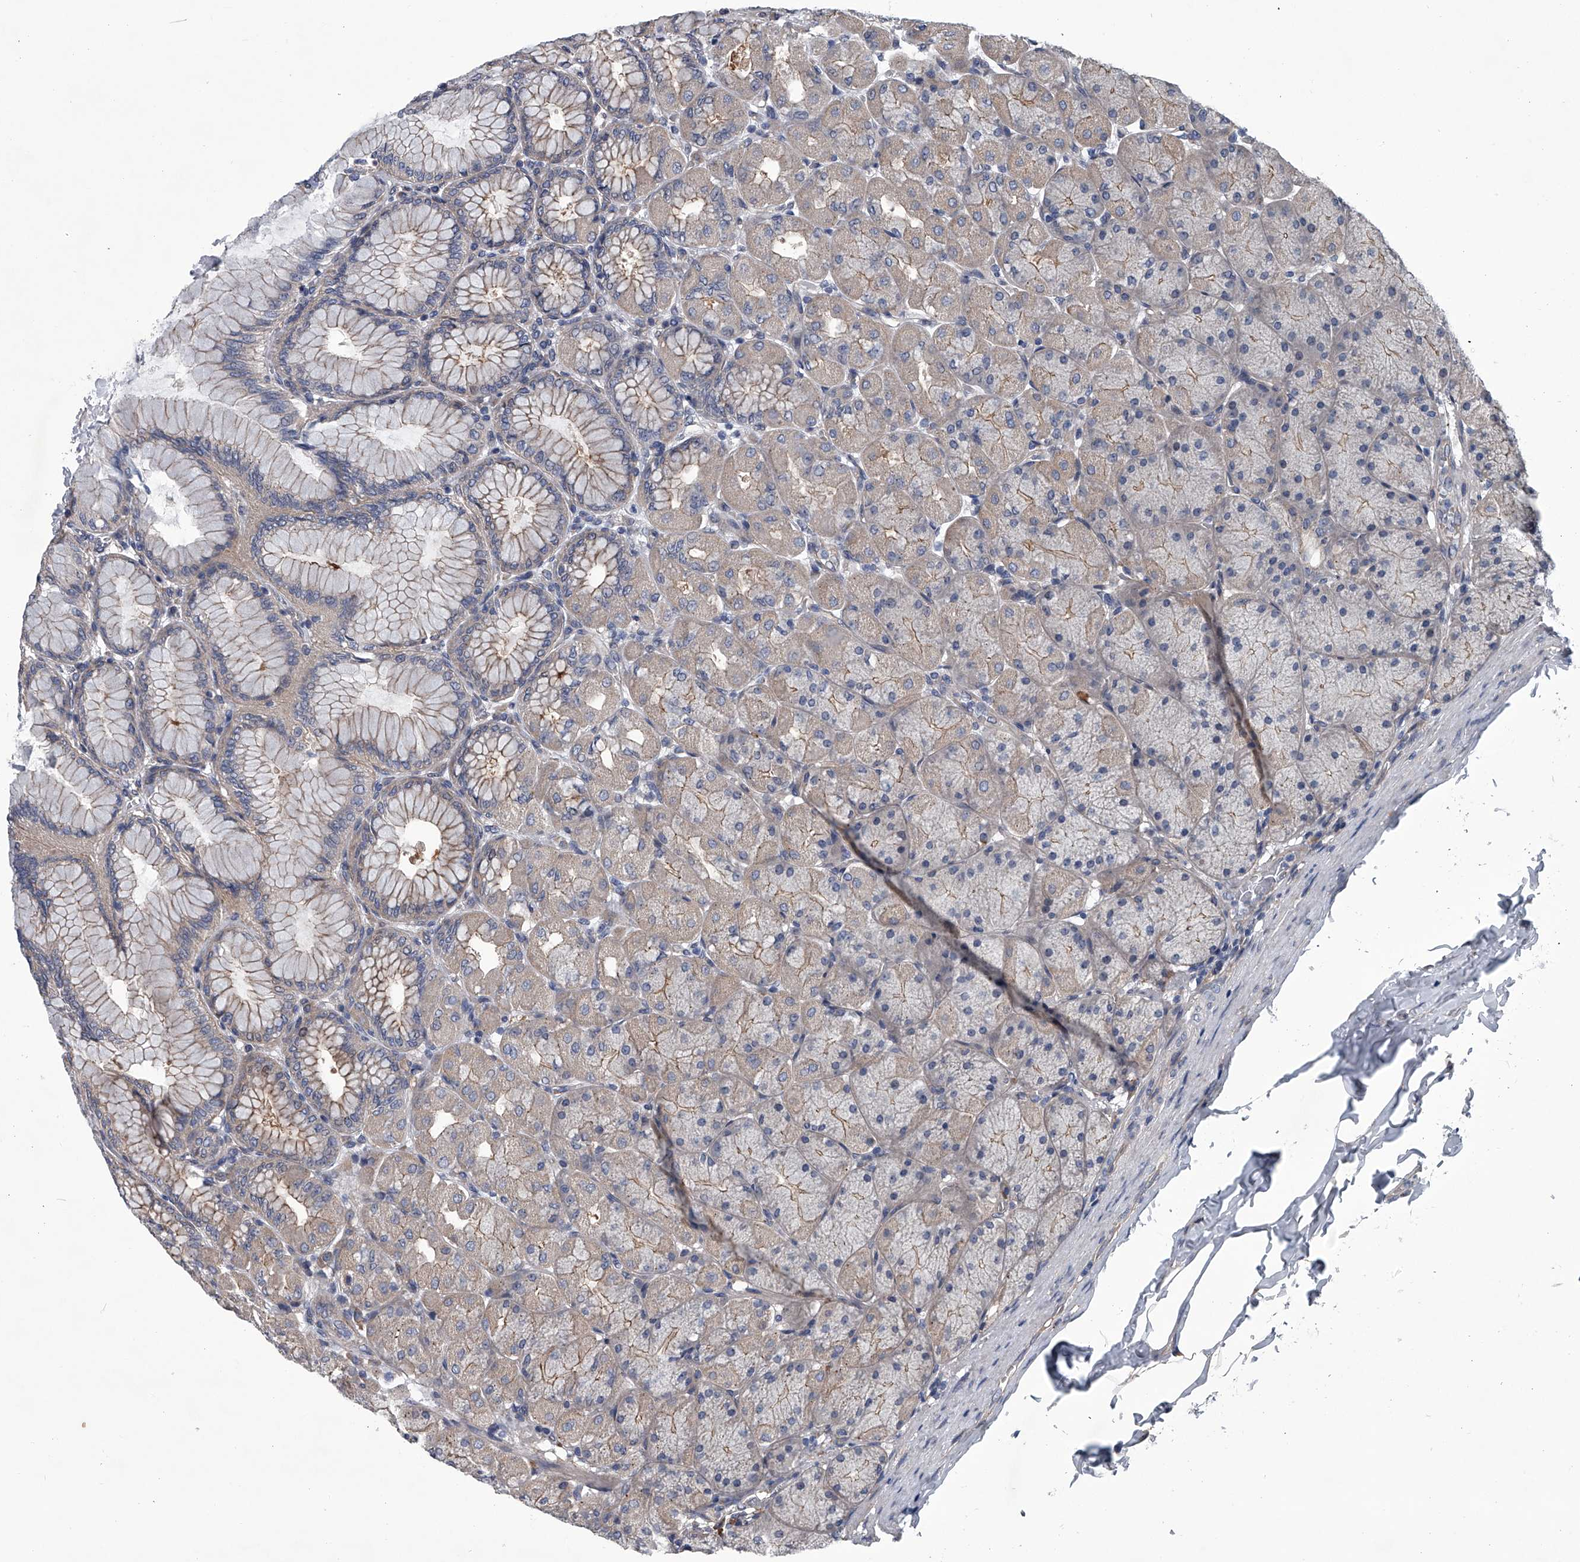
{"staining": {"intensity": "weak", "quantity": "25%-75%", "location": "cytoplasmic/membranous"}, "tissue": "stomach", "cell_type": "Glandular cells", "image_type": "normal", "snomed": [{"axis": "morphology", "description": "Normal tissue, NOS"}, {"axis": "topography", "description": "Stomach, upper"}], "caption": "Brown immunohistochemical staining in benign human stomach displays weak cytoplasmic/membranous positivity in about 25%-75% of glandular cells.", "gene": "ABCG1", "patient": {"sex": "female", "age": 56}}